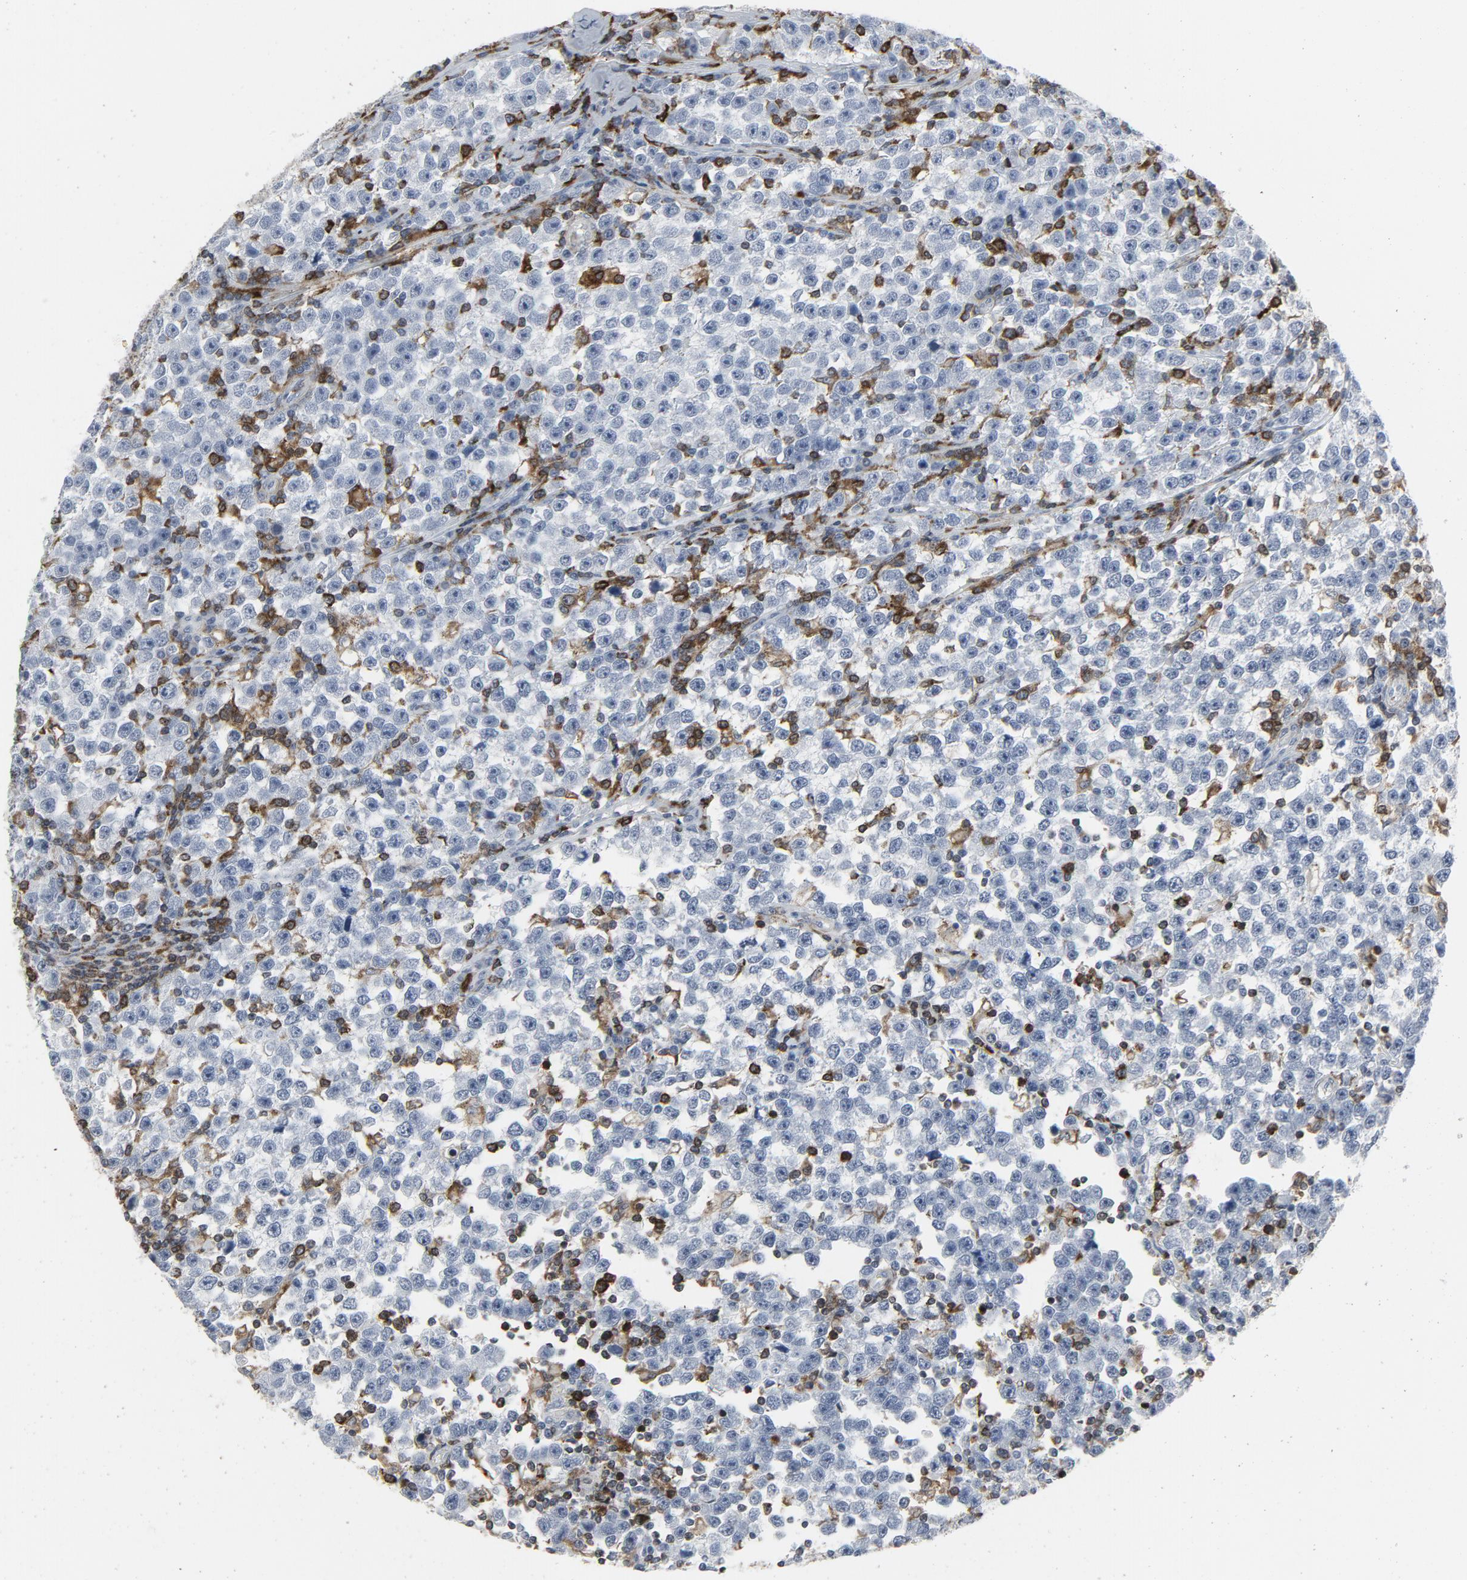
{"staining": {"intensity": "negative", "quantity": "none", "location": "none"}, "tissue": "testis cancer", "cell_type": "Tumor cells", "image_type": "cancer", "snomed": [{"axis": "morphology", "description": "Seminoma, NOS"}, {"axis": "topography", "description": "Testis"}], "caption": "Tumor cells show no significant positivity in testis cancer.", "gene": "LCP2", "patient": {"sex": "male", "age": 43}}